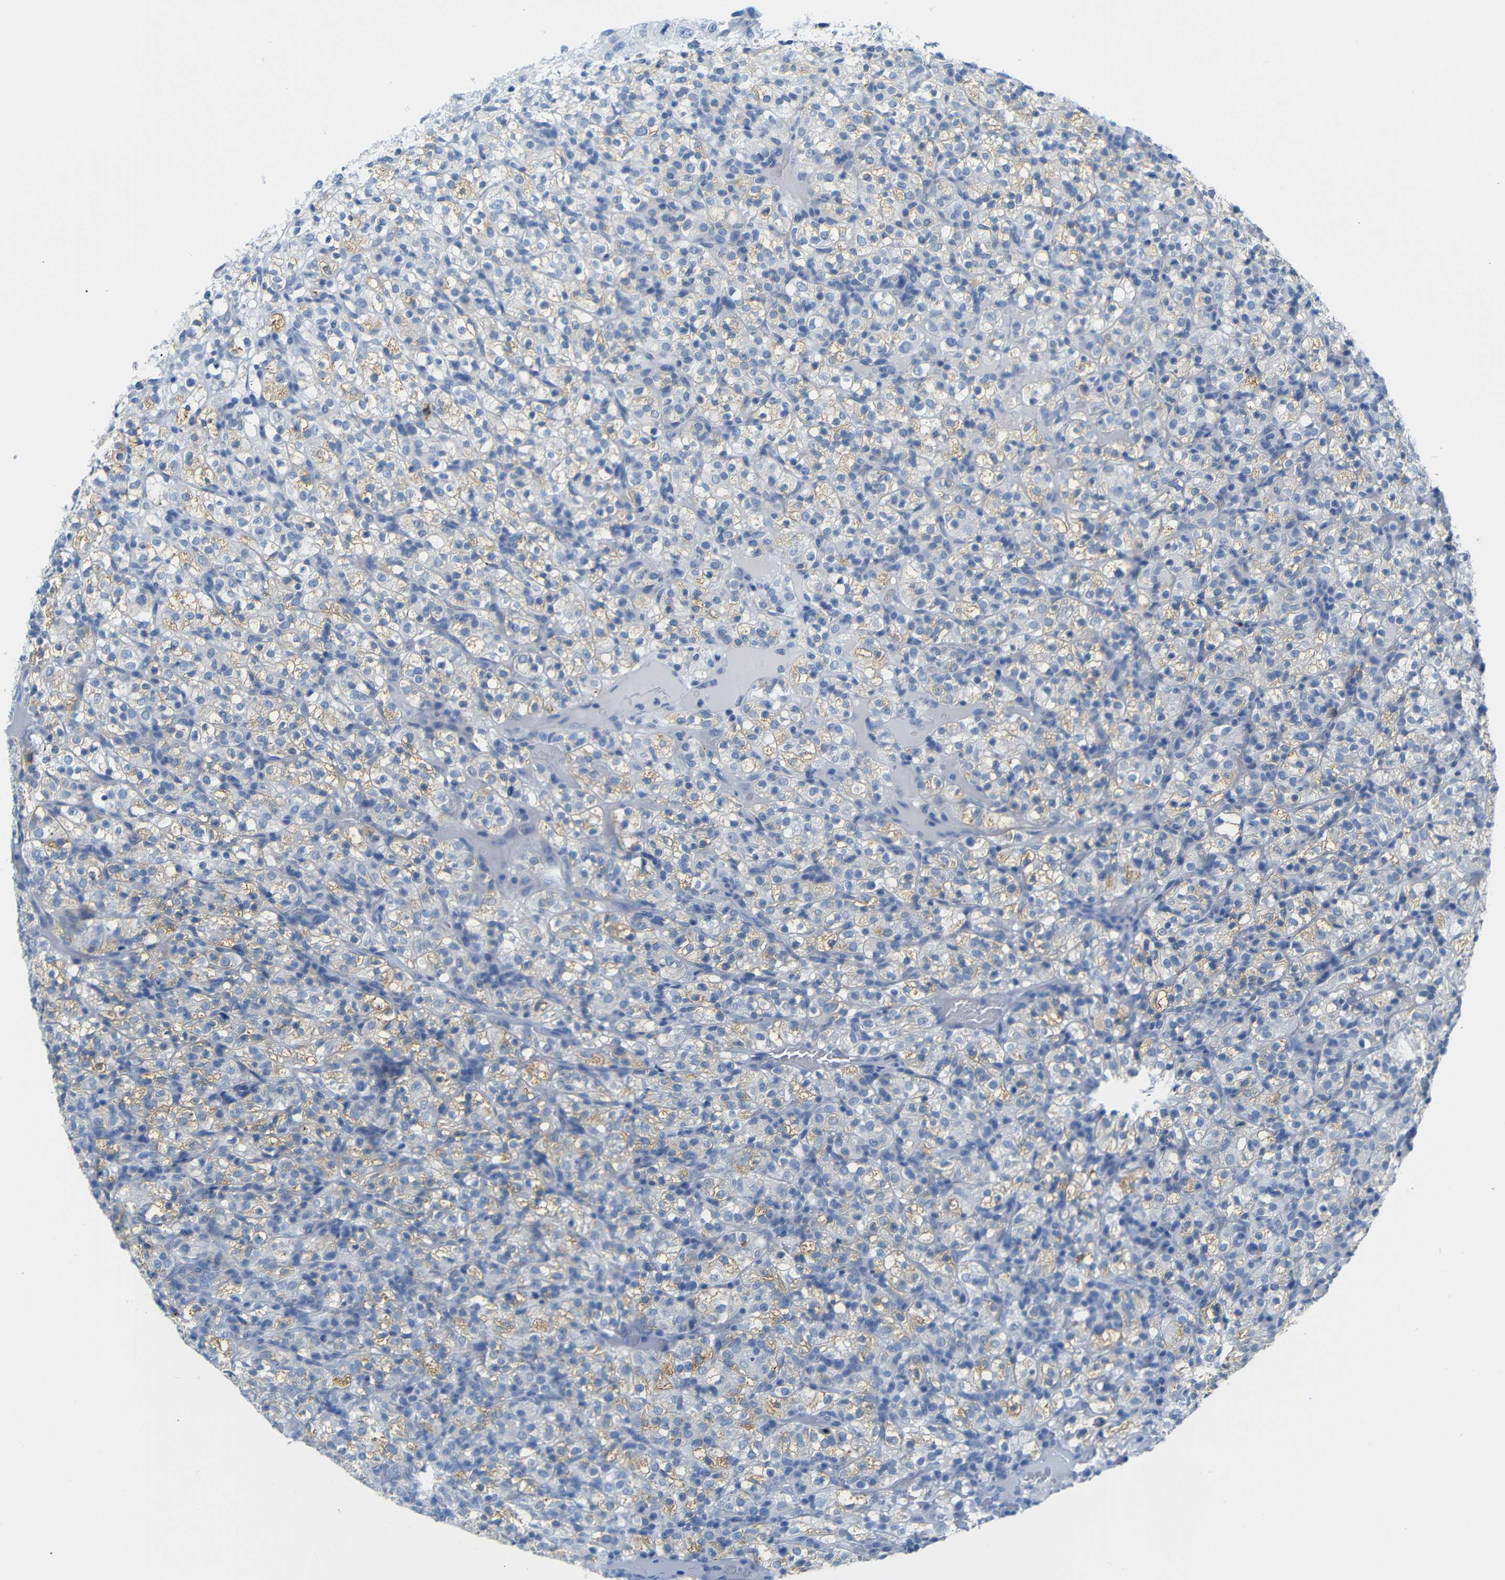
{"staining": {"intensity": "weak", "quantity": "<25%", "location": "cytoplasmic/membranous"}, "tissue": "renal cancer", "cell_type": "Tumor cells", "image_type": "cancer", "snomed": [{"axis": "morphology", "description": "Normal tissue, NOS"}, {"axis": "morphology", "description": "Adenocarcinoma, NOS"}, {"axis": "topography", "description": "Kidney"}], "caption": "IHC photomicrograph of human renal cancer stained for a protein (brown), which demonstrates no positivity in tumor cells. (DAB (3,3'-diaminobenzidine) immunohistochemistry, high magnification).", "gene": "FCRL1", "patient": {"sex": "female", "age": 72}}